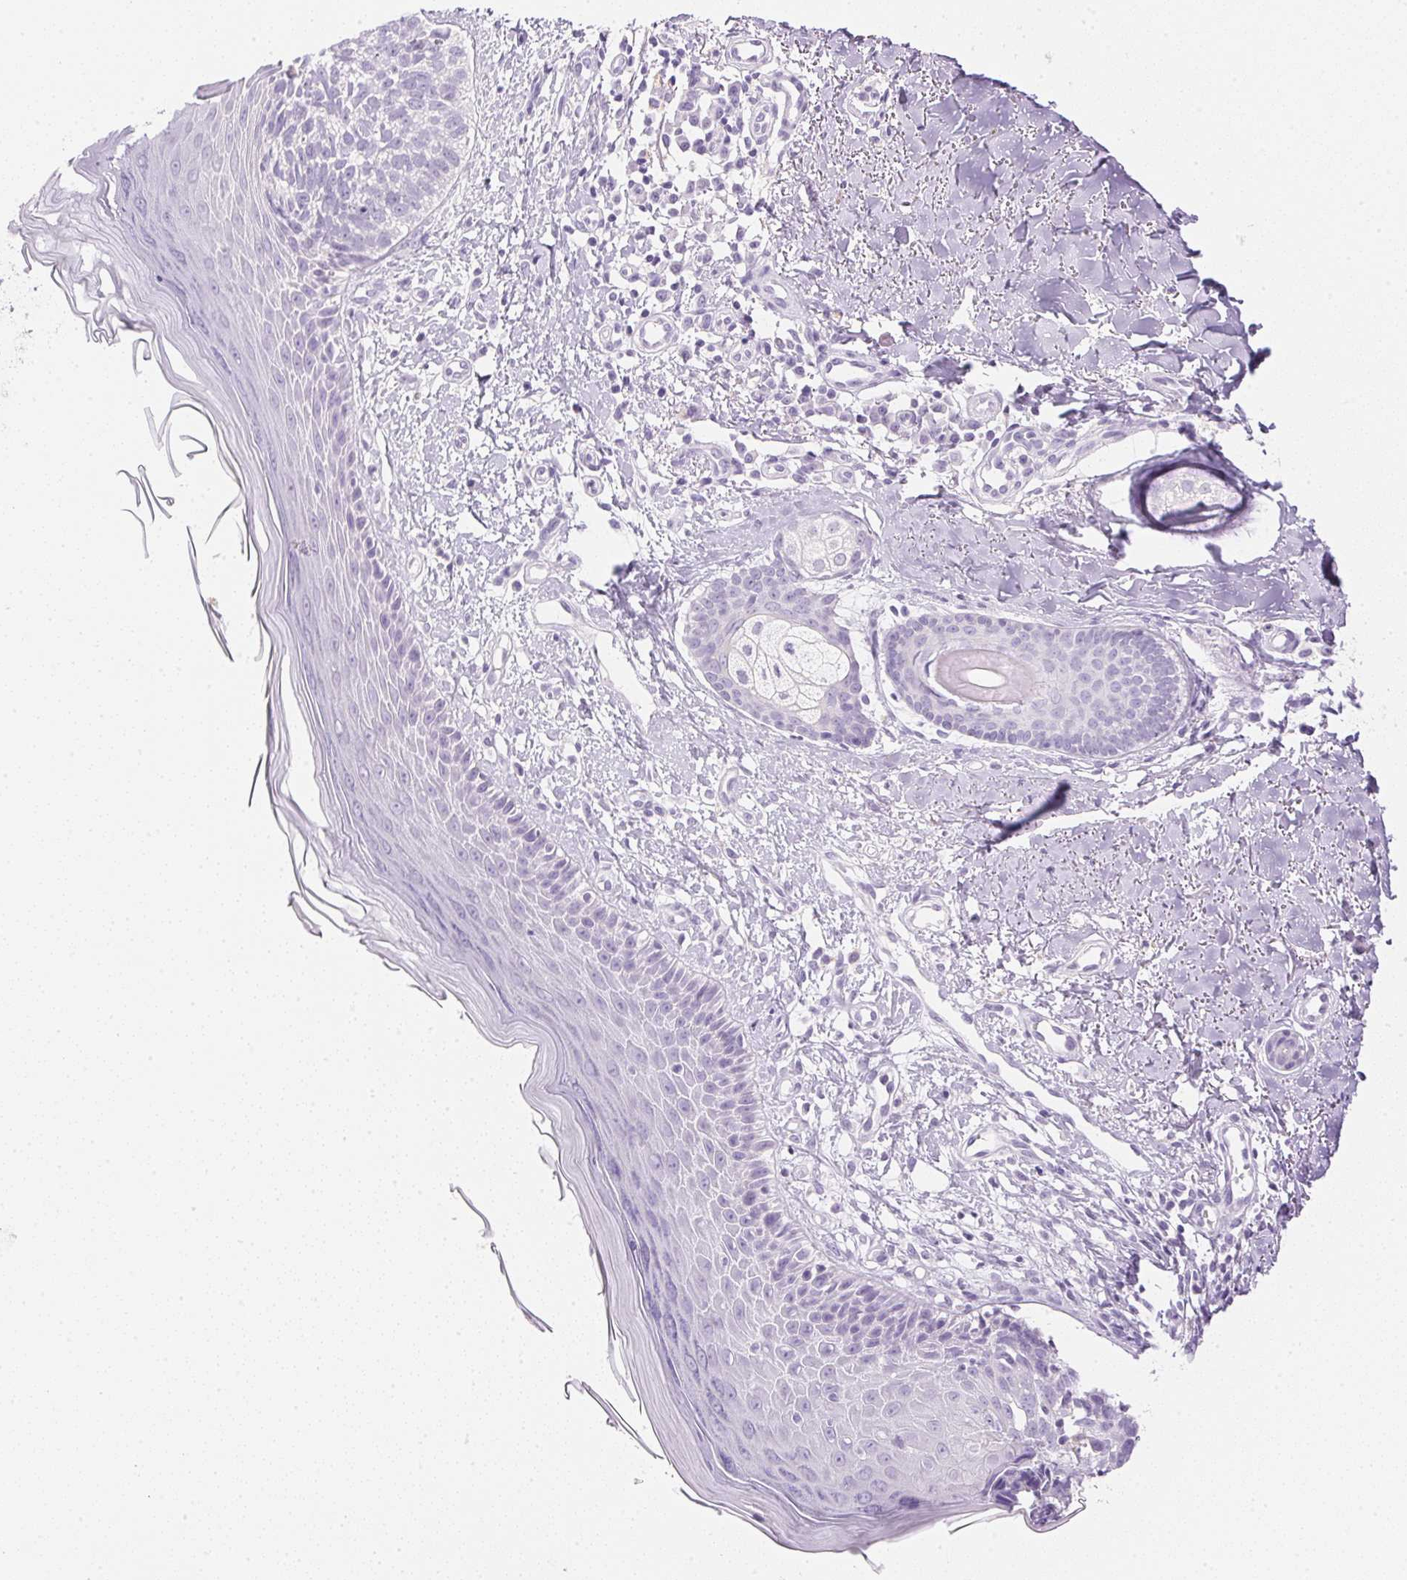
{"staining": {"intensity": "negative", "quantity": "none", "location": "none"}, "tissue": "skin cancer", "cell_type": "Tumor cells", "image_type": "cancer", "snomed": [{"axis": "morphology", "description": "Basal cell carcinoma"}, {"axis": "topography", "description": "Skin"}], "caption": "DAB (3,3'-diaminobenzidine) immunohistochemical staining of human skin basal cell carcinoma demonstrates no significant expression in tumor cells.", "gene": "ATP6V1G3", "patient": {"sex": "female", "age": 45}}